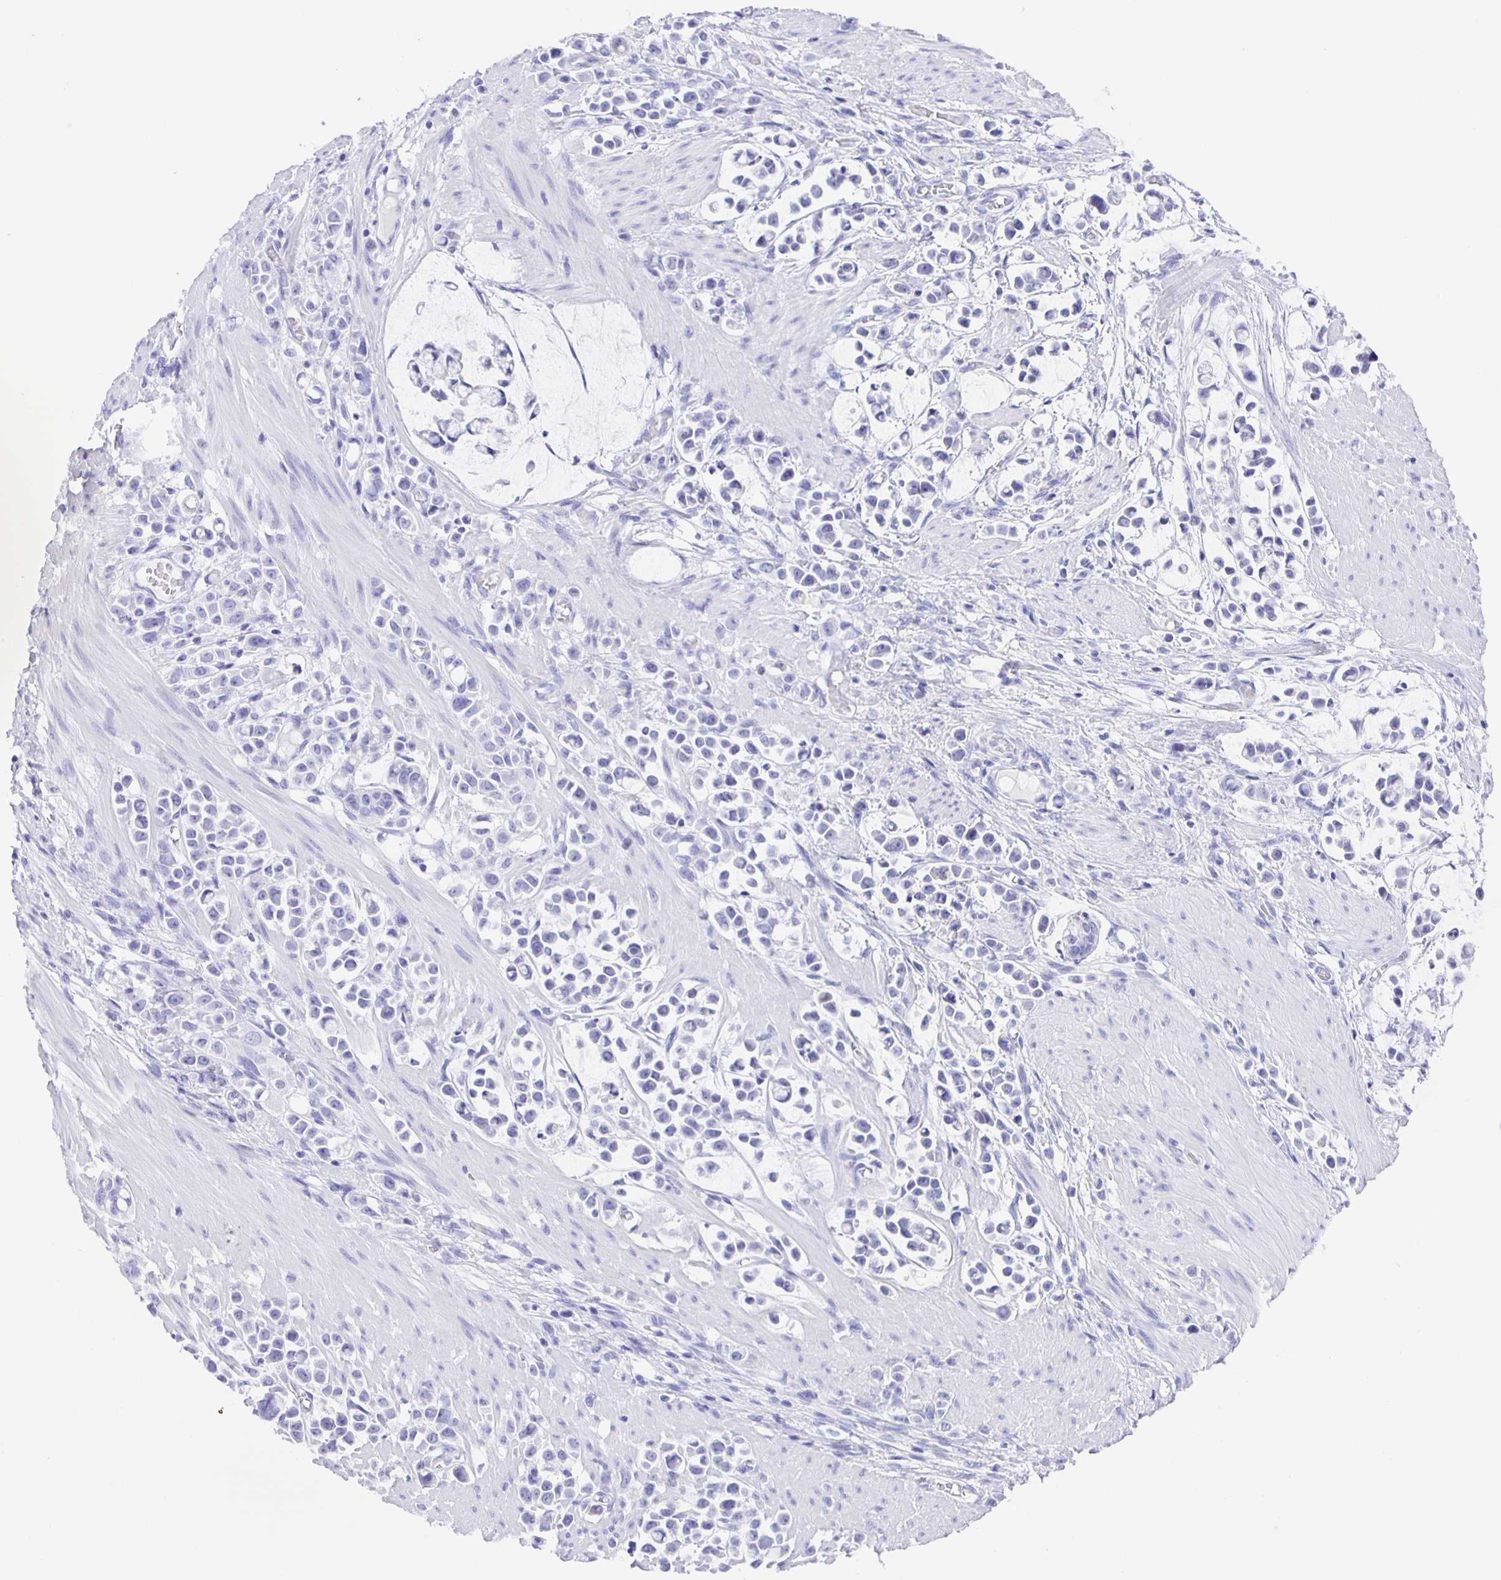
{"staining": {"intensity": "negative", "quantity": "none", "location": "none"}, "tissue": "stomach cancer", "cell_type": "Tumor cells", "image_type": "cancer", "snomed": [{"axis": "morphology", "description": "Adenocarcinoma, NOS"}, {"axis": "topography", "description": "Stomach"}], "caption": "Immunohistochemistry photomicrograph of stomach adenocarcinoma stained for a protein (brown), which shows no staining in tumor cells.", "gene": "GUCA2A", "patient": {"sex": "male", "age": 82}}